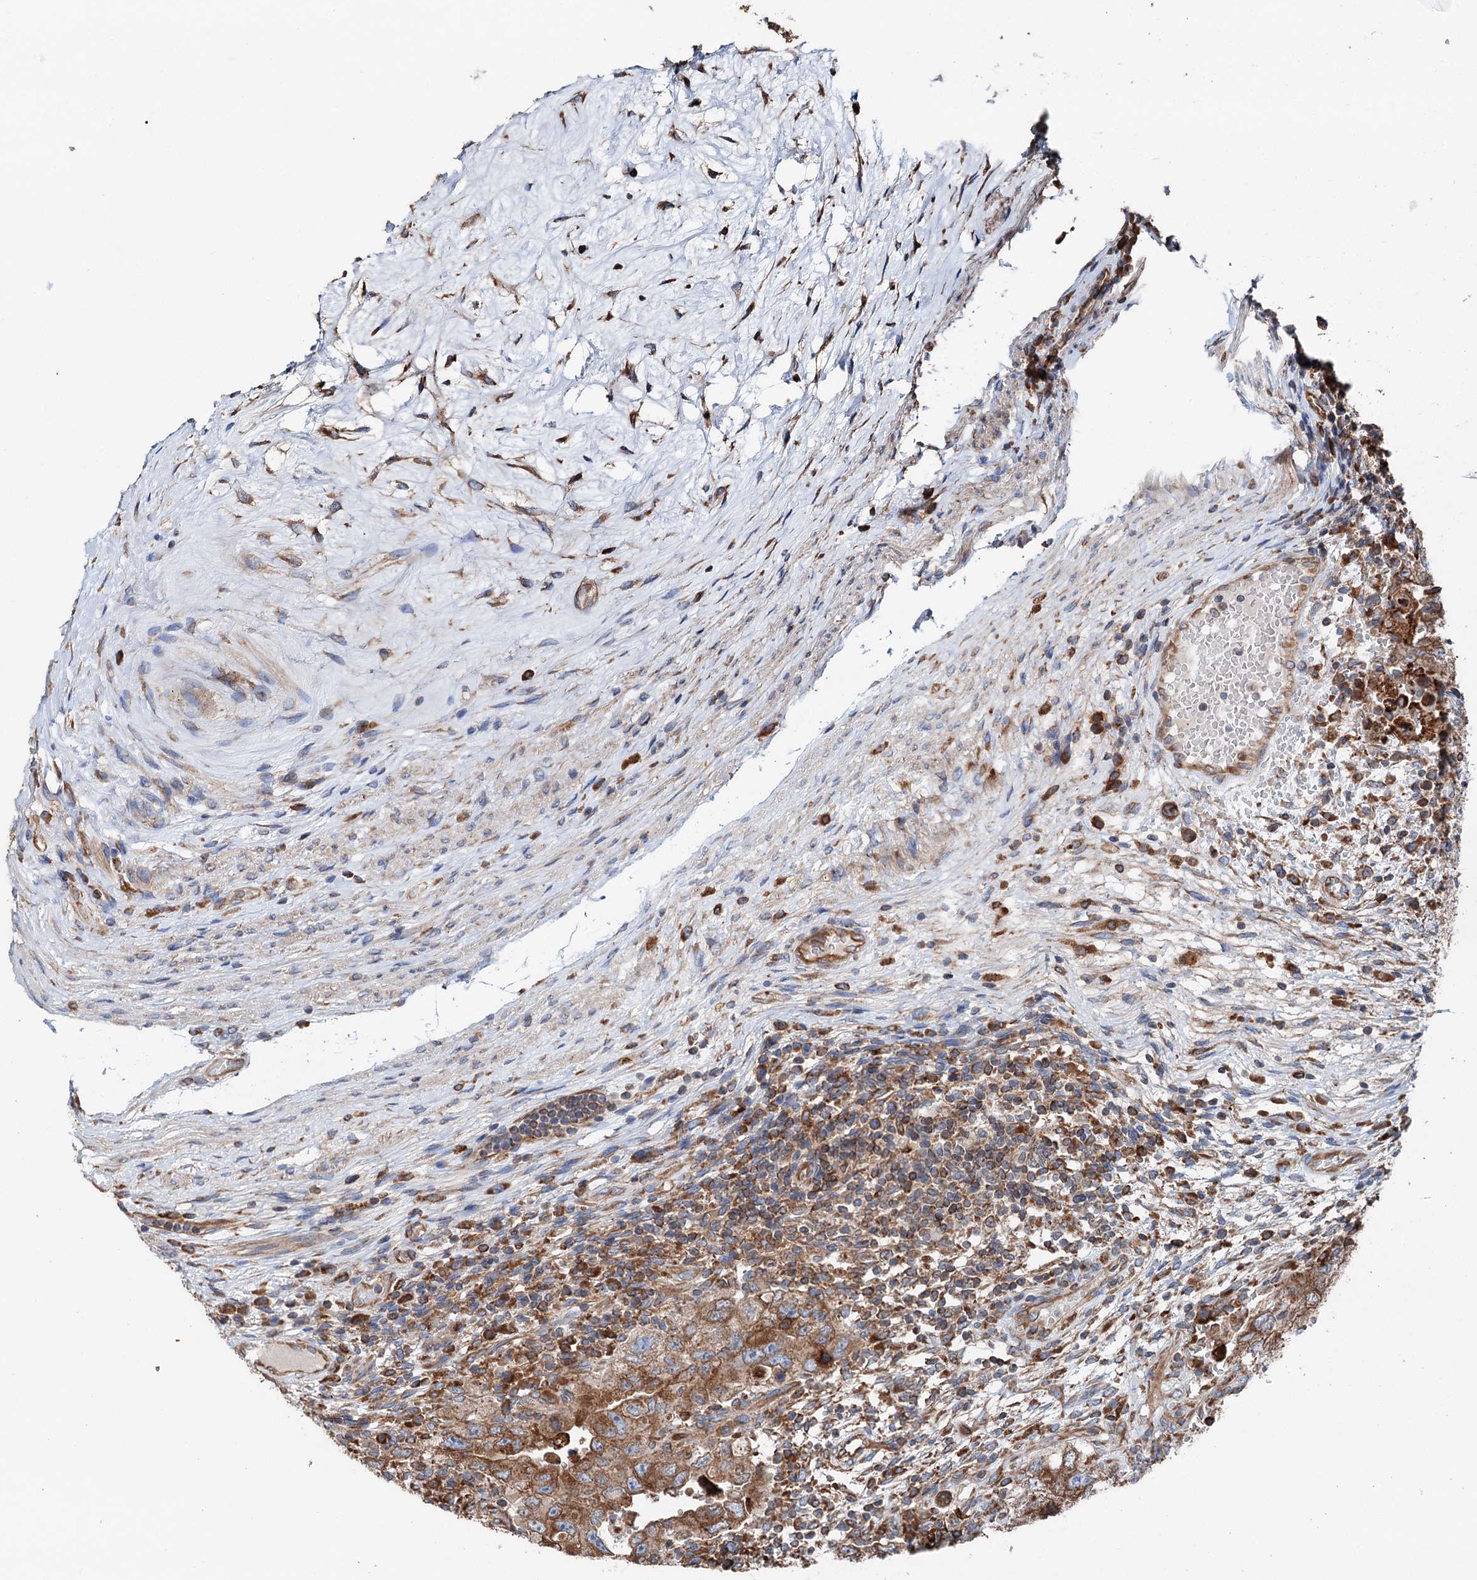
{"staining": {"intensity": "moderate", "quantity": ">75%", "location": "cytoplasmic/membranous"}, "tissue": "testis cancer", "cell_type": "Tumor cells", "image_type": "cancer", "snomed": [{"axis": "morphology", "description": "Carcinoma, Embryonal, NOS"}, {"axis": "topography", "description": "Testis"}], "caption": "DAB (3,3'-diaminobenzidine) immunohistochemical staining of human testis cancer demonstrates moderate cytoplasmic/membranous protein staining in approximately >75% of tumor cells. (DAB (3,3'-diaminobenzidine) IHC, brown staining for protein, blue staining for nuclei).", "gene": "ERP29", "patient": {"sex": "male", "age": 26}}